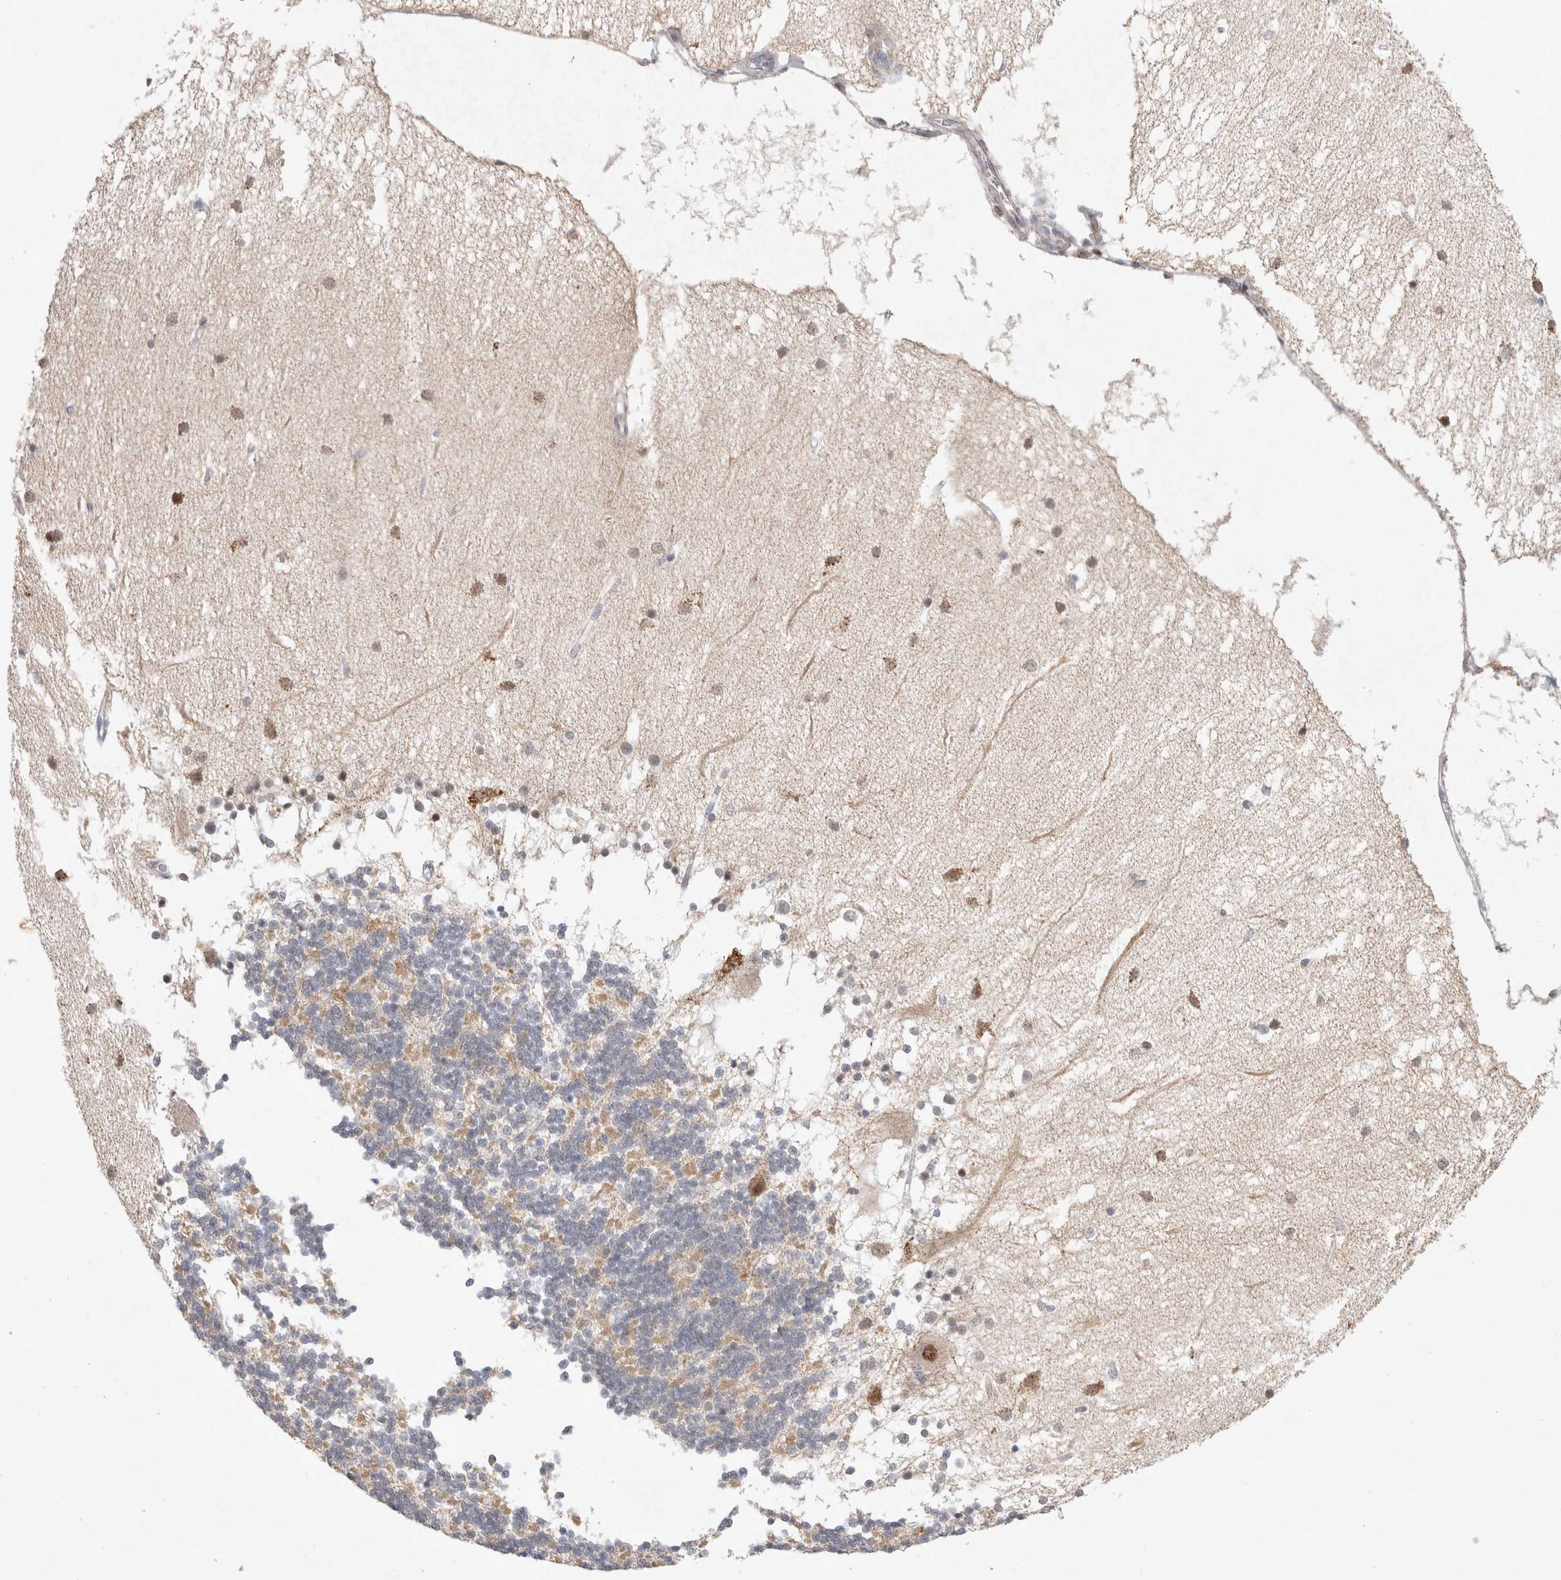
{"staining": {"intensity": "negative", "quantity": "none", "location": "none"}, "tissue": "cerebellum", "cell_type": "Cells in granular layer", "image_type": "normal", "snomed": [{"axis": "morphology", "description": "Normal tissue, NOS"}, {"axis": "topography", "description": "Cerebellum"}], "caption": "DAB (3,3'-diaminobenzidine) immunohistochemical staining of benign cerebellum displays no significant expression in cells in granular layer. (Brightfield microscopy of DAB immunohistochemistry at high magnification).", "gene": "MRPL37", "patient": {"sex": "female", "age": 54}}